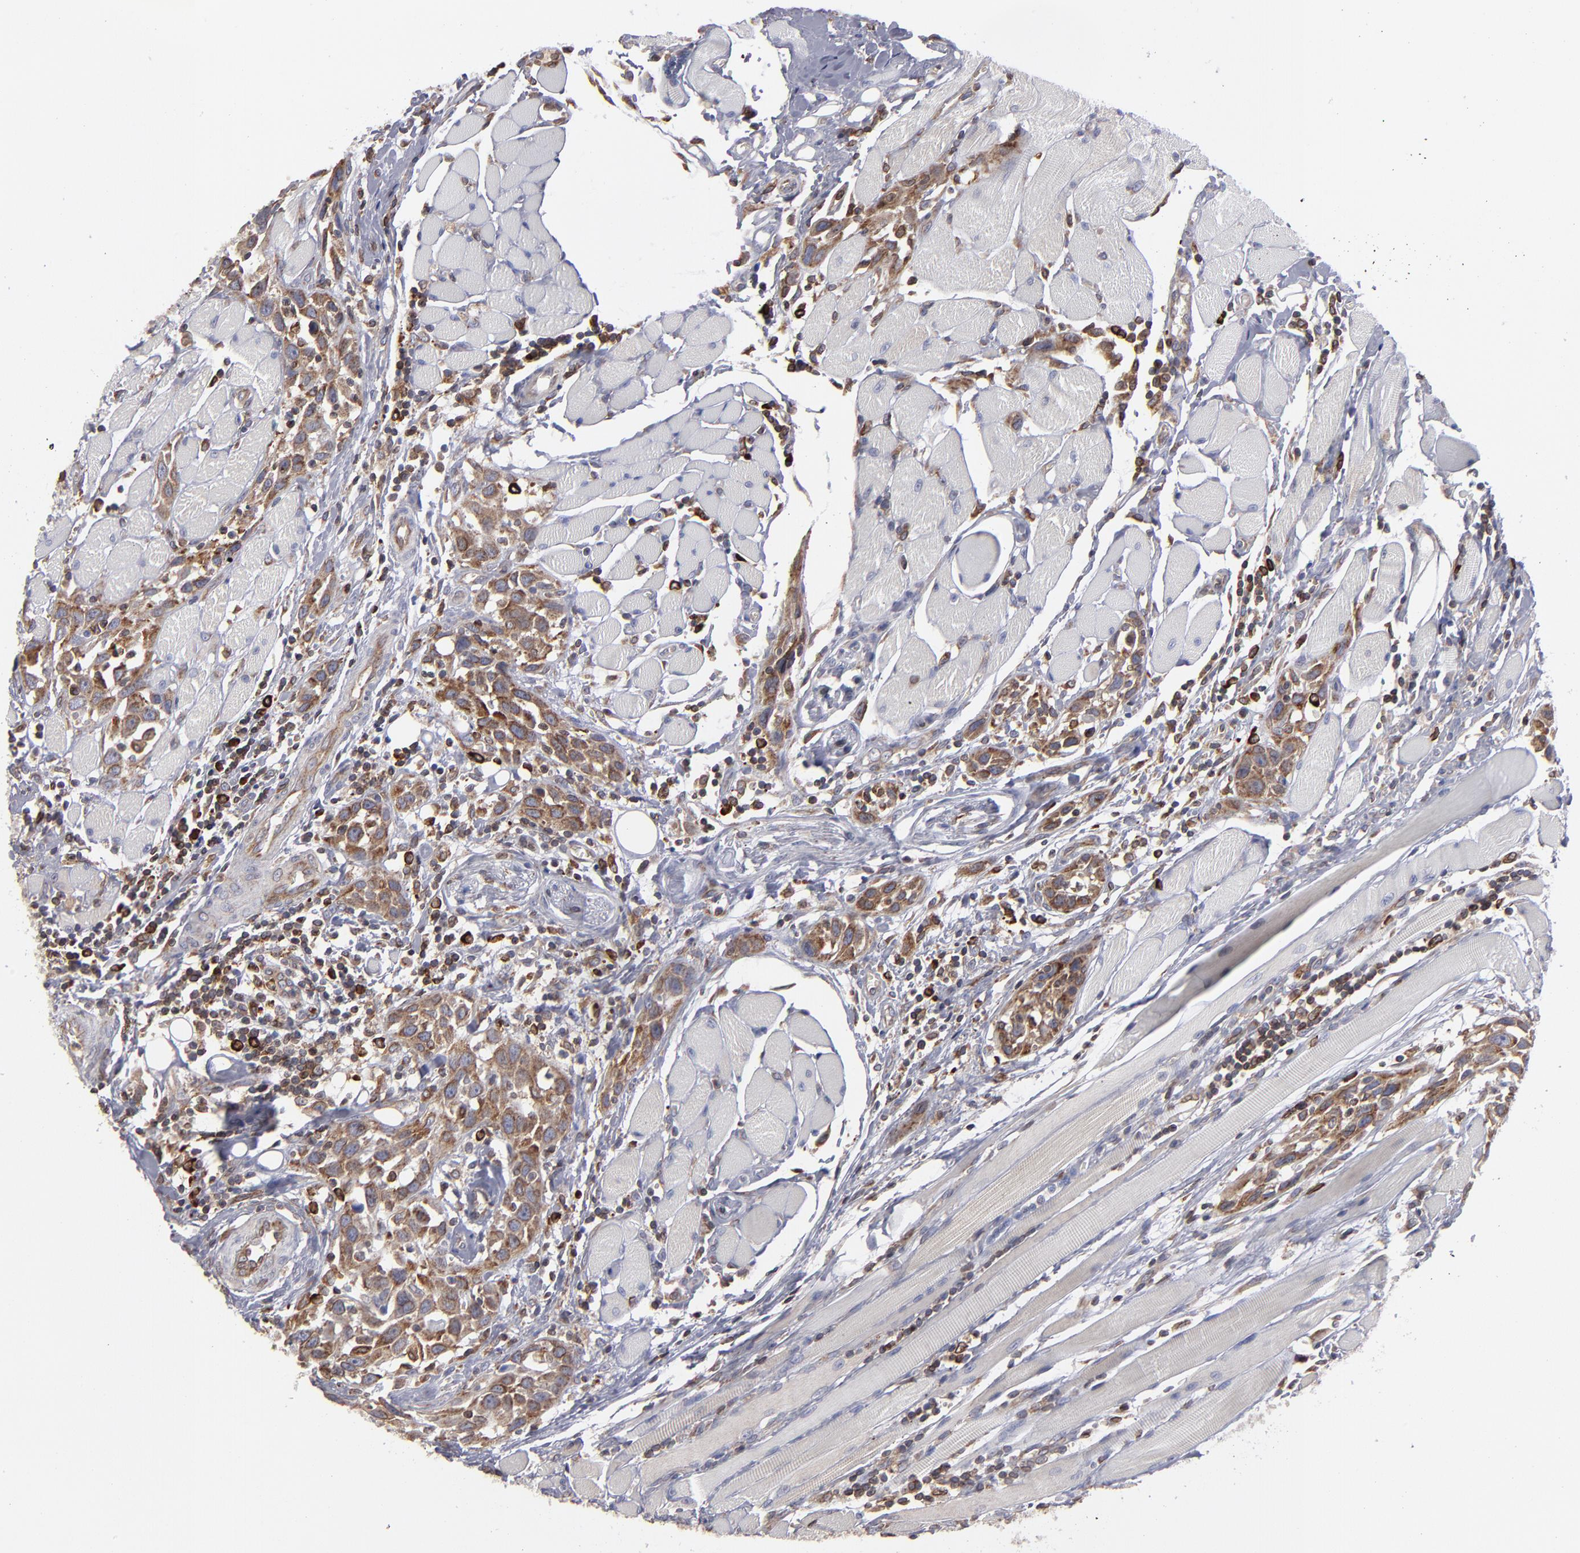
{"staining": {"intensity": "moderate", "quantity": ">75%", "location": "cytoplasmic/membranous"}, "tissue": "head and neck cancer", "cell_type": "Tumor cells", "image_type": "cancer", "snomed": [{"axis": "morphology", "description": "Squamous cell carcinoma, NOS"}, {"axis": "topography", "description": "Oral tissue"}, {"axis": "topography", "description": "Head-Neck"}], "caption": "Tumor cells demonstrate medium levels of moderate cytoplasmic/membranous staining in about >75% of cells in head and neck squamous cell carcinoma.", "gene": "TMX1", "patient": {"sex": "female", "age": 50}}